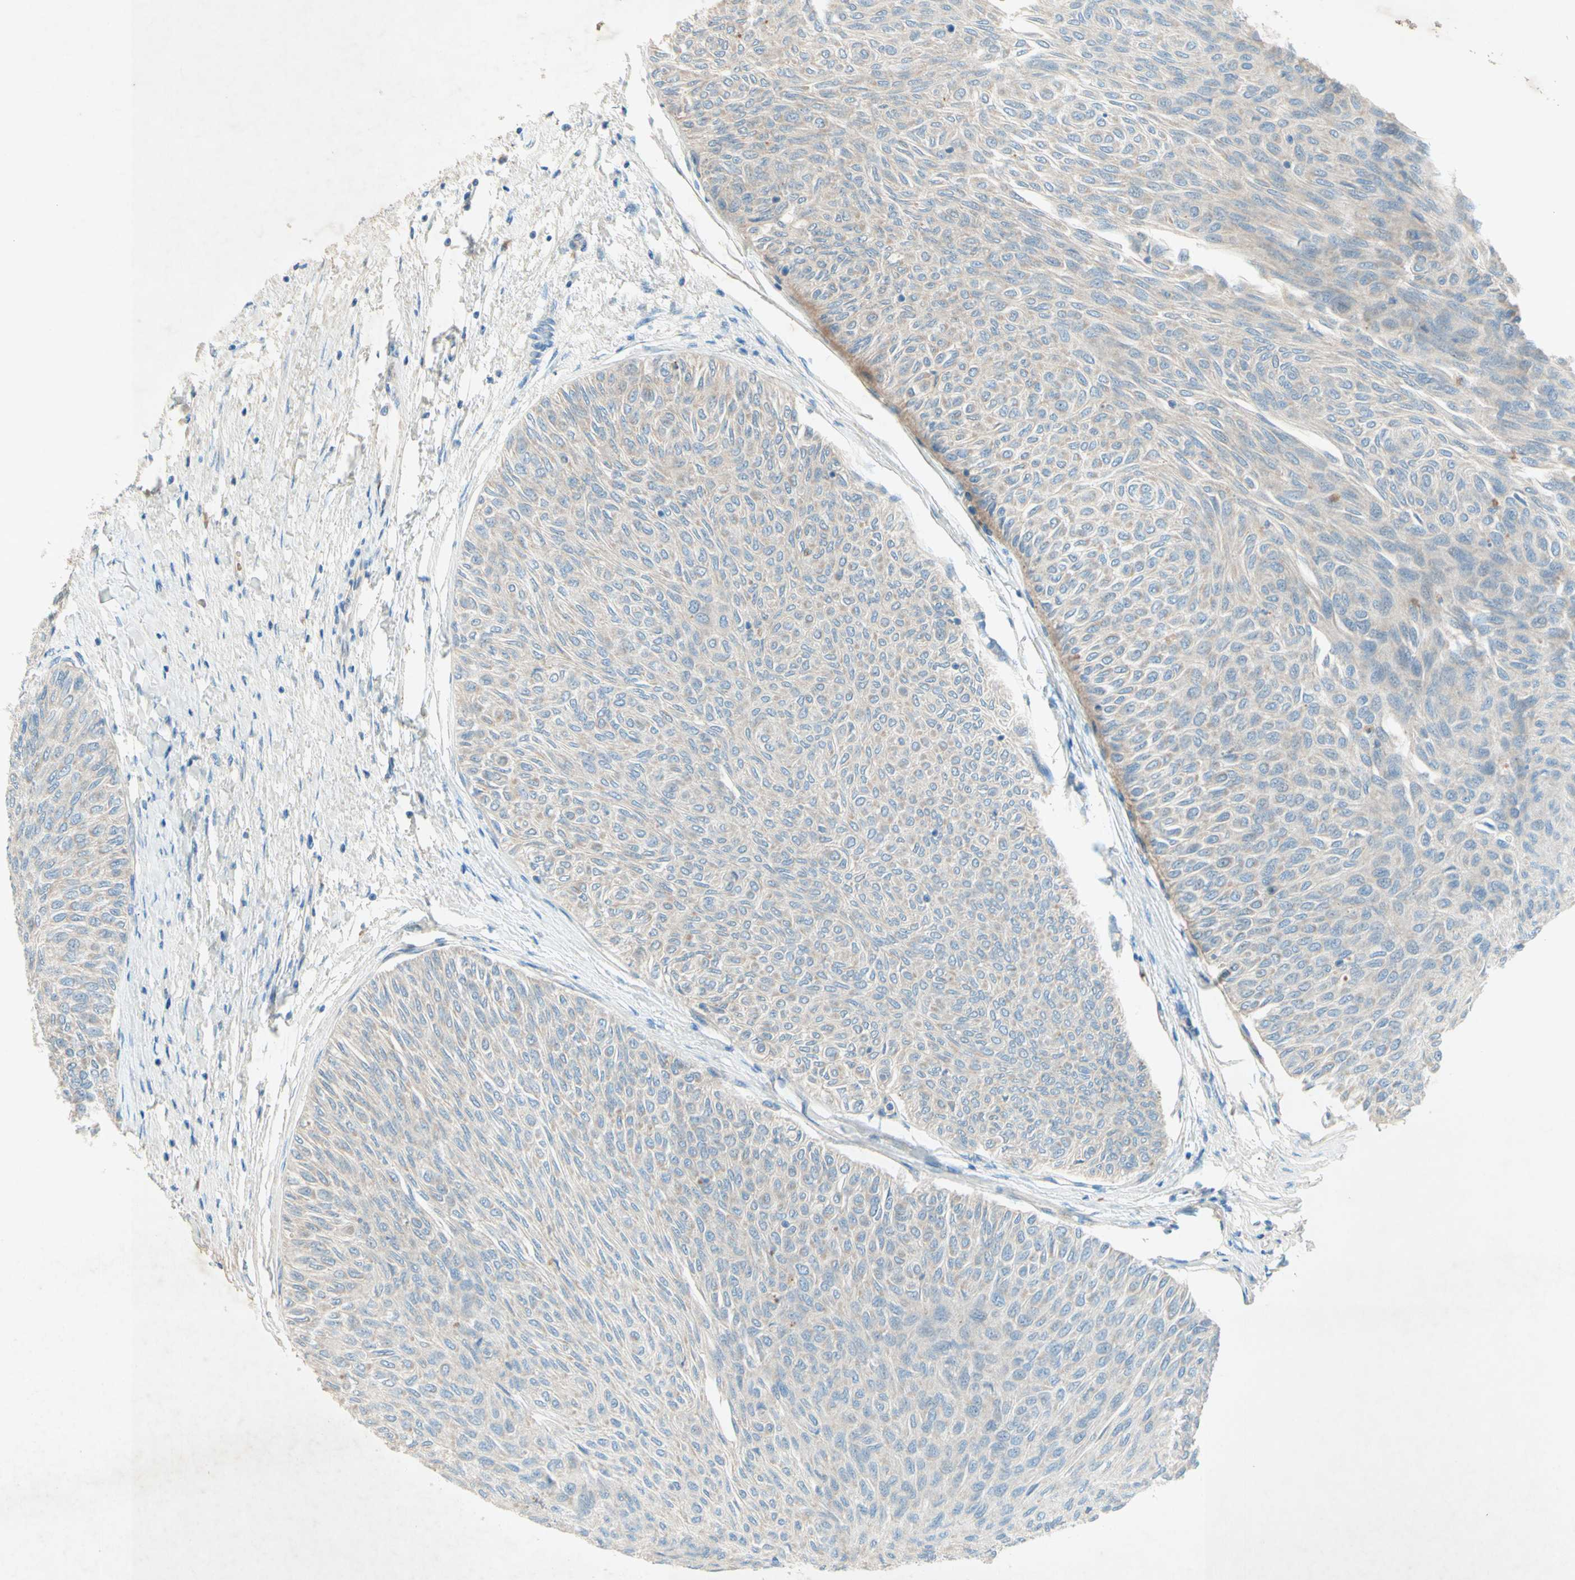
{"staining": {"intensity": "weak", "quantity": "25%-75%", "location": "cytoplasmic/membranous"}, "tissue": "urothelial cancer", "cell_type": "Tumor cells", "image_type": "cancer", "snomed": [{"axis": "morphology", "description": "Urothelial carcinoma, Low grade"}, {"axis": "topography", "description": "Urinary bladder"}], "caption": "Tumor cells reveal weak cytoplasmic/membranous staining in about 25%-75% of cells in urothelial carcinoma (low-grade).", "gene": "IL2", "patient": {"sex": "male", "age": 78}}